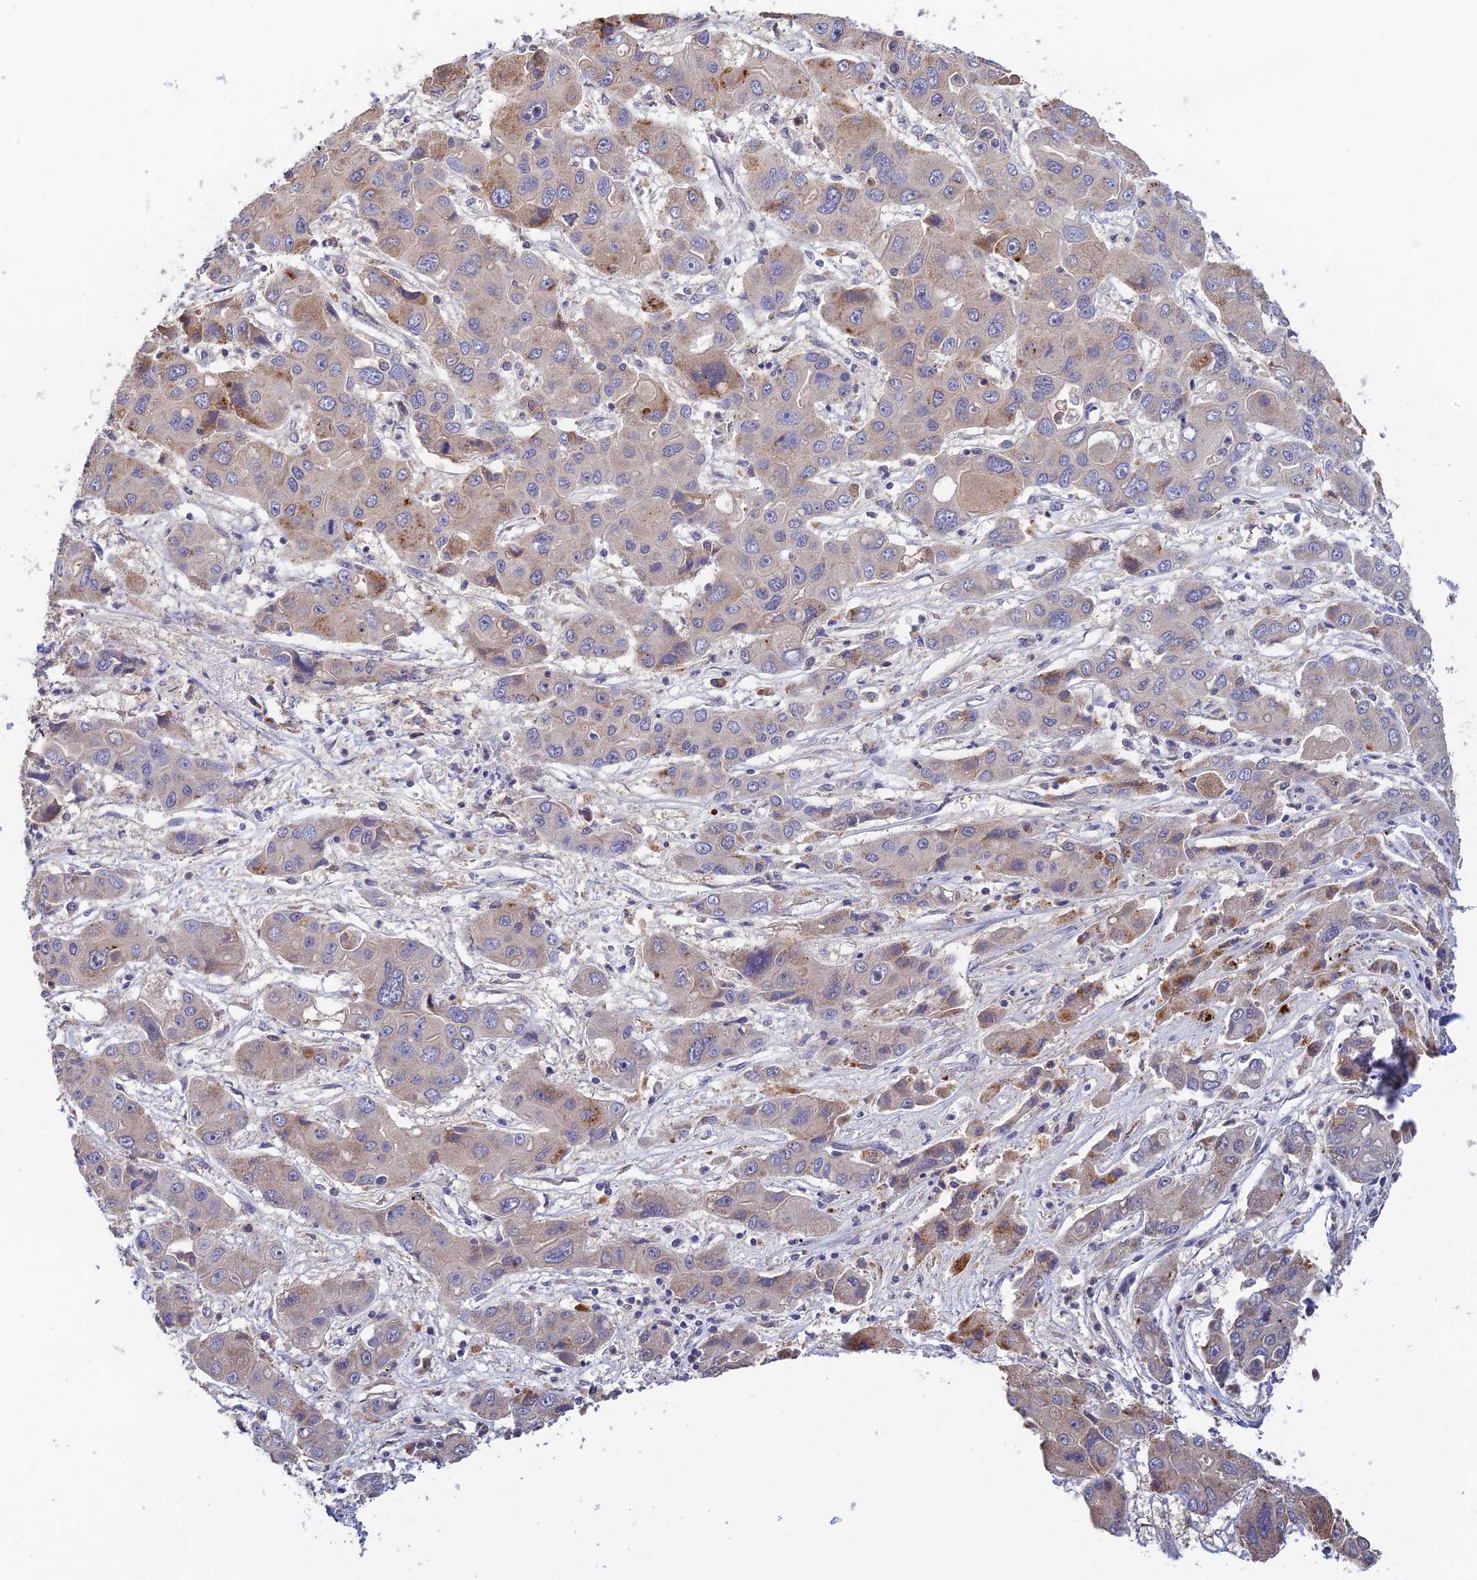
{"staining": {"intensity": "moderate", "quantity": "<25%", "location": "cytoplasmic/membranous"}, "tissue": "liver cancer", "cell_type": "Tumor cells", "image_type": "cancer", "snomed": [{"axis": "morphology", "description": "Cholangiocarcinoma"}, {"axis": "topography", "description": "Liver"}], "caption": "Protein staining by IHC exhibits moderate cytoplasmic/membranous positivity in approximately <25% of tumor cells in liver cancer (cholangiocarcinoma).", "gene": "CWH43", "patient": {"sex": "male", "age": 67}}